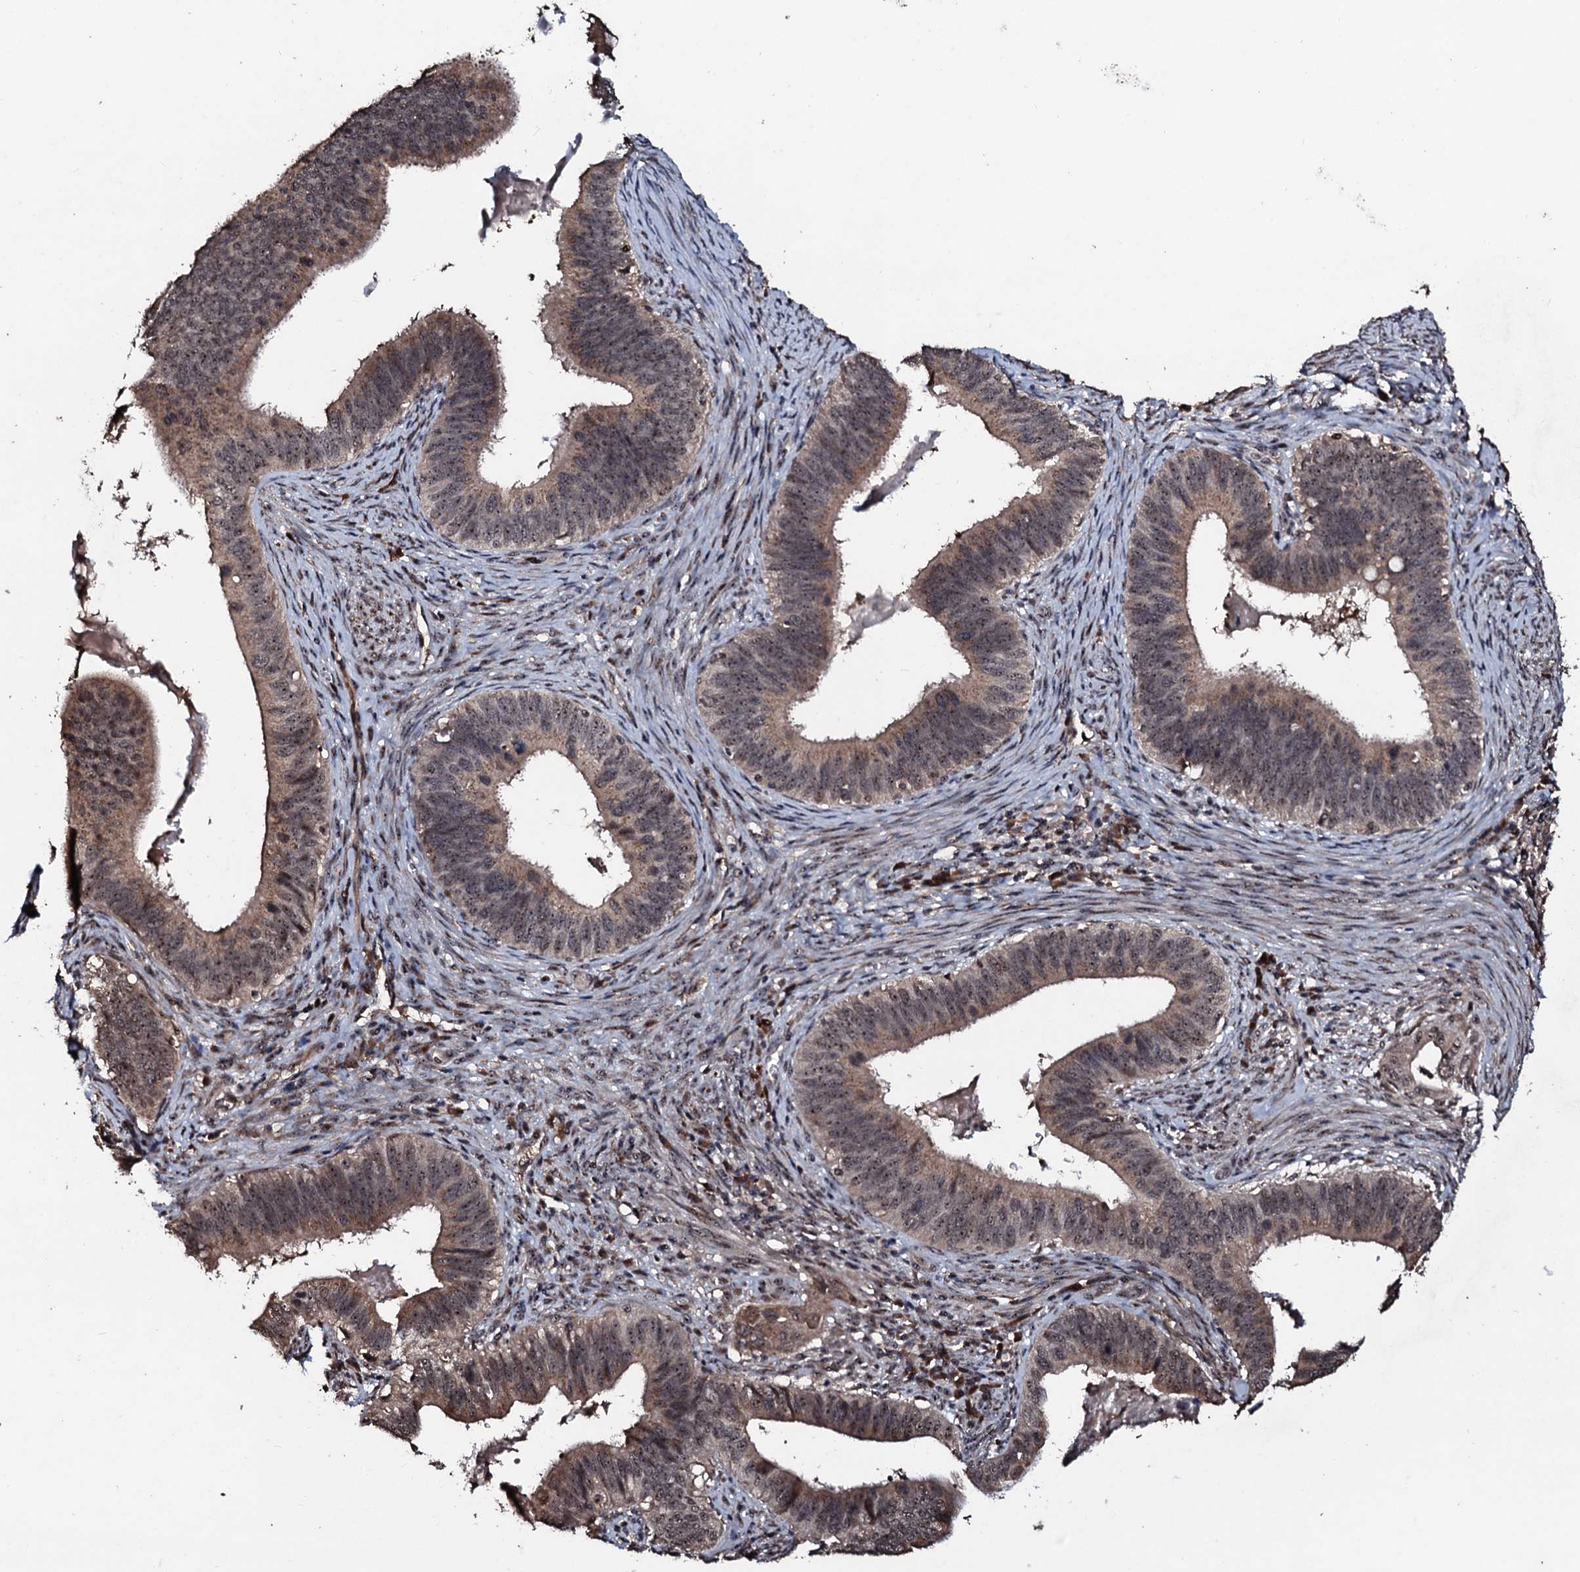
{"staining": {"intensity": "moderate", "quantity": ">75%", "location": "cytoplasmic/membranous,nuclear"}, "tissue": "cervical cancer", "cell_type": "Tumor cells", "image_type": "cancer", "snomed": [{"axis": "morphology", "description": "Adenocarcinoma, NOS"}, {"axis": "topography", "description": "Cervix"}], "caption": "Human adenocarcinoma (cervical) stained for a protein (brown) demonstrates moderate cytoplasmic/membranous and nuclear positive staining in approximately >75% of tumor cells.", "gene": "SUPT7L", "patient": {"sex": "female", "age": 42}}